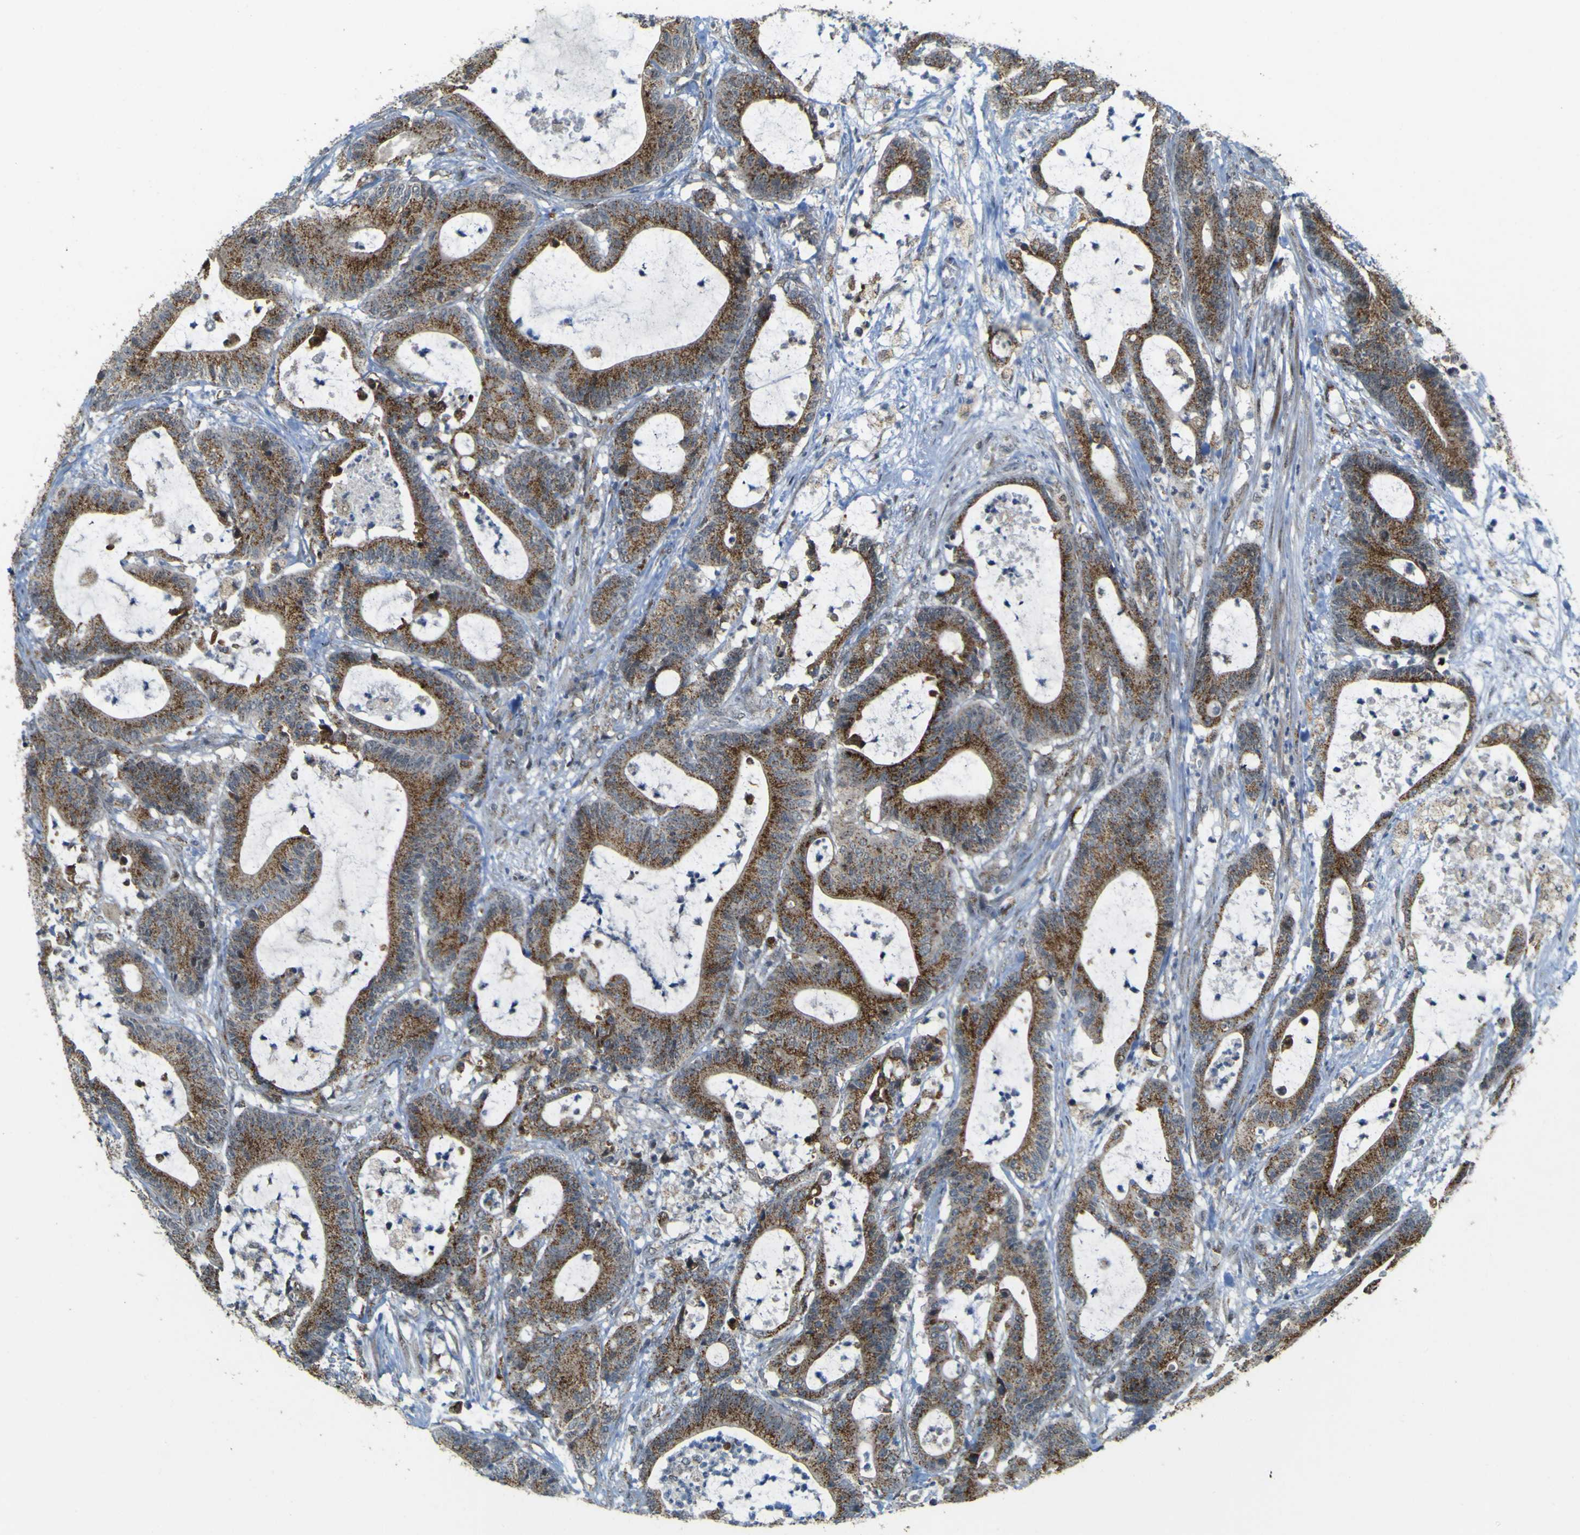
{"staining": {"intensity": "strong", "quantity": ">75%", "location": "cytoplasmic/membranous"}, "tissue": "colorectal cancer", "cell_type": "Tumor cells", "image_type": "cancer", "snomed": [{"axis": "morphology", "description": "Adenocarcinoma, NOS"}, {"axis": "topography", "description": "Colon"}], "caption": "Protein staining of colorectal cancer (adenocarcinoma) tissue reveals strong cytoplasmic/membranous staining in about >75% of tumor cells.", "gene": "ACBD5", "patient": {"sex": "female", "age": 84}}